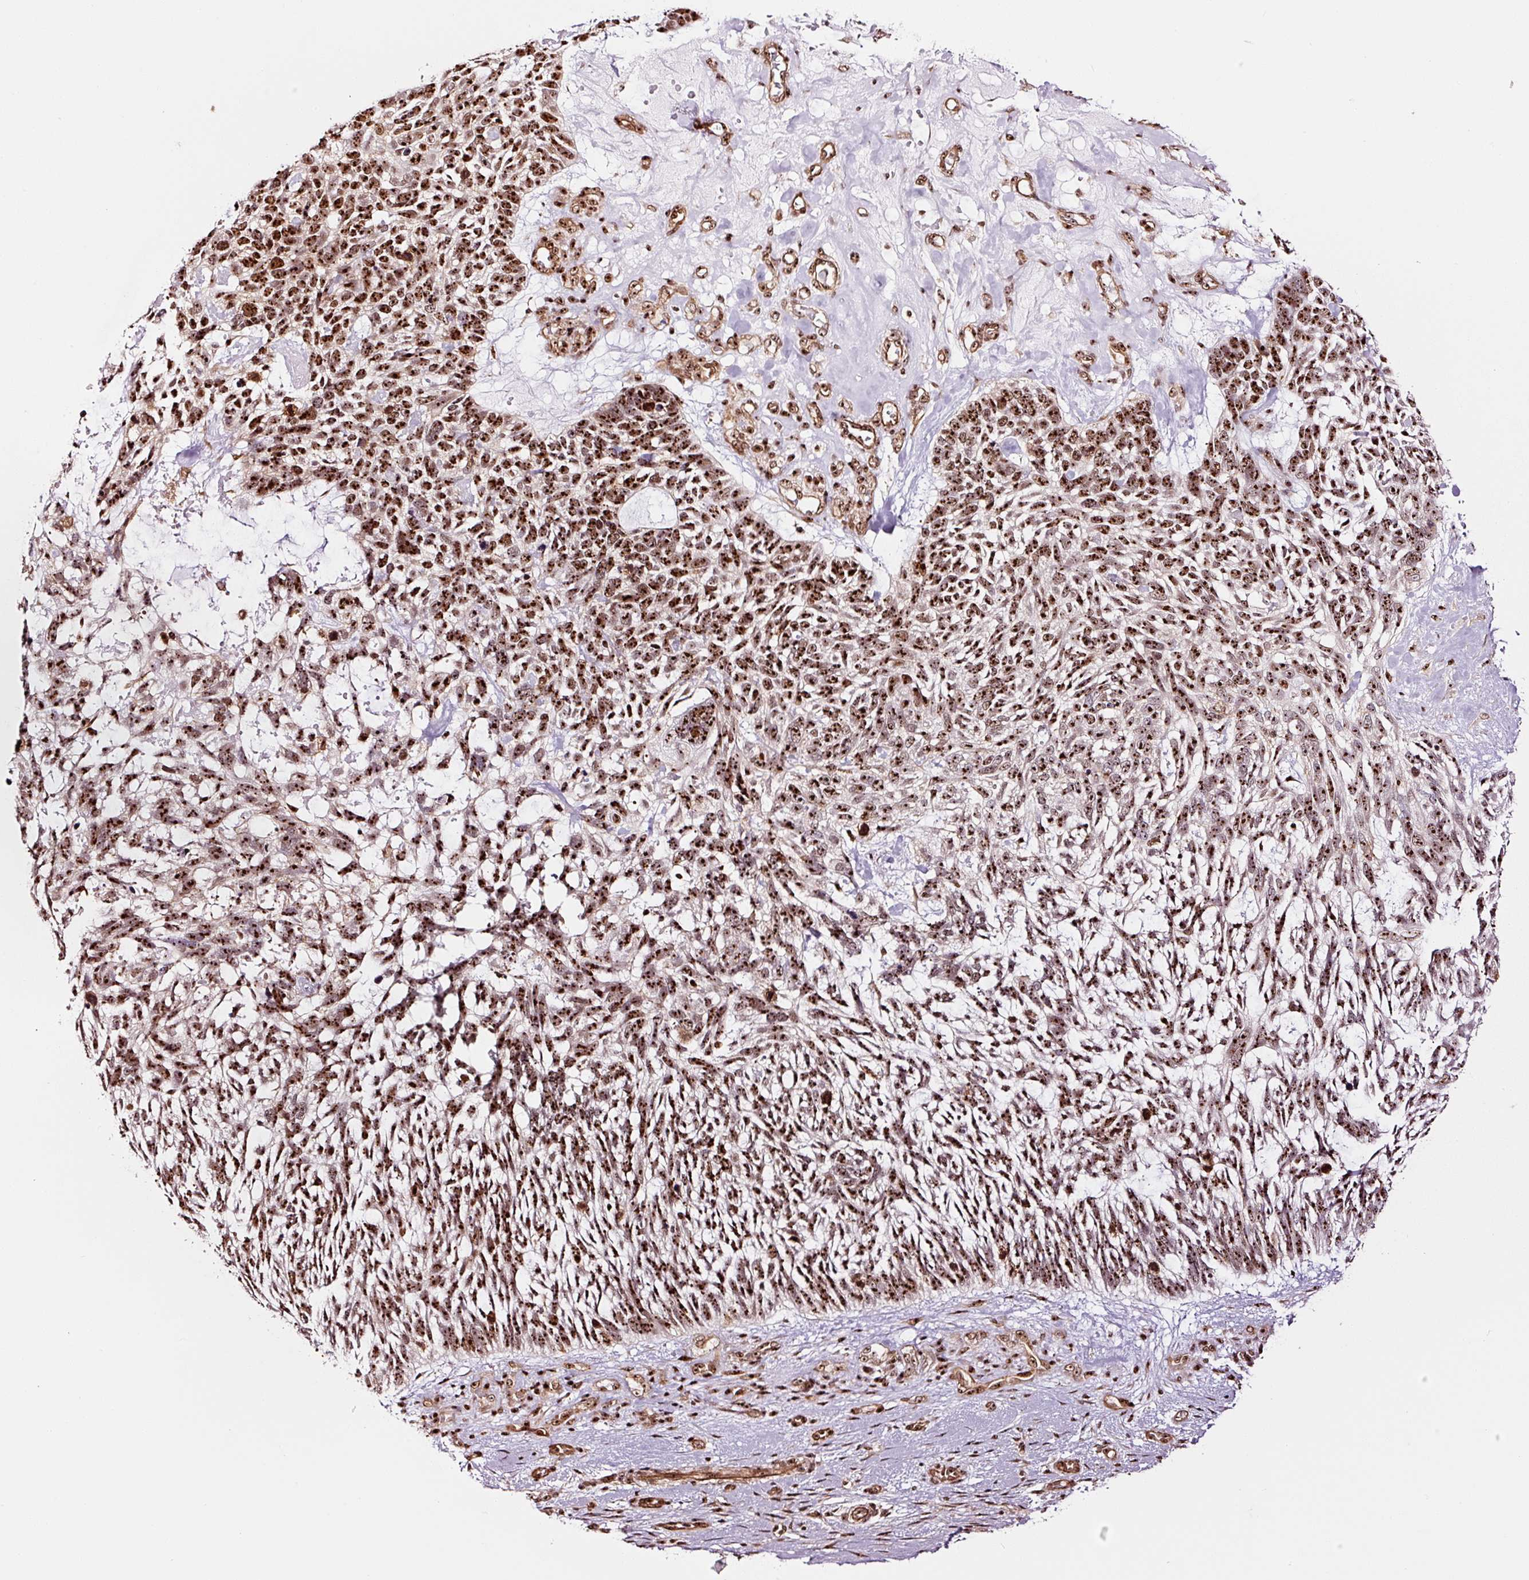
{"staining": {"intensity": "strong", "quantity": ">75%", "location": "nuclear"}, "tissue": "skin cancer", "cell_type": "Tumor cells", "image_type": "cancer", "snomed": [{"axis": "morphology", "description": "Basal cell carcinoma"}, {"axis": "topography", "description": "Skin"}], "caption": "A brown stain highlights strong nuclear expression of a protein in basal cell carcinoma (skin) tumor cells. The protein is shown in brown color, while the nuclei are stained blue.", "gene": "GNL3", "patient": {"sex": "male", "age": 88}}